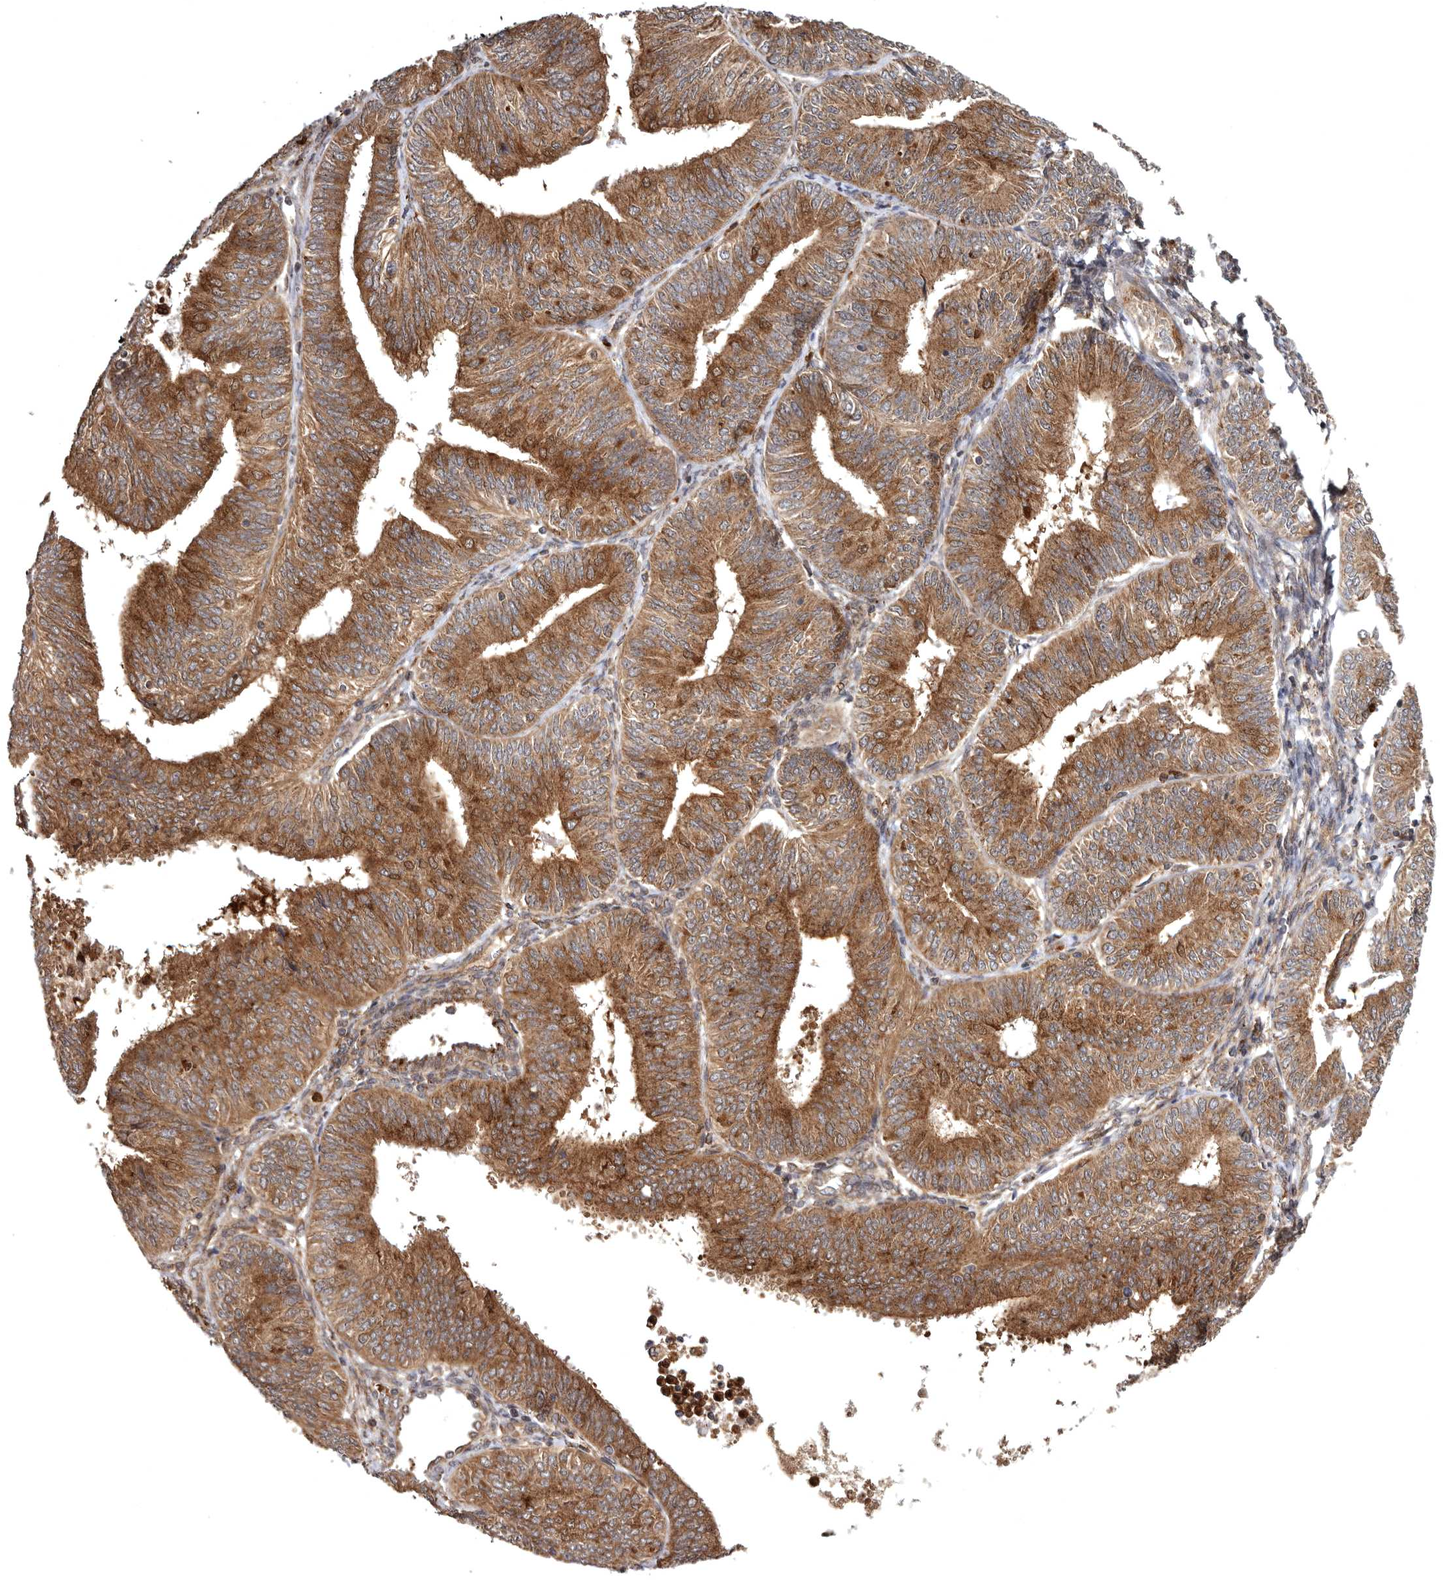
{"staining": {"intensity": "moderate", "quantity": ">75%", "location": "cytoplasmic/membranous"}, "tissue": "endometrial cancer", "cell_type": "Tumor cells", "image_type": "cancer", "snomed": [{"axis": "morphology", "description": "Adenocarcinoma, NOS"}, {"axis": "topography", "description": "Endometrium"}], "caption": "Human endometrial cancer stained for a protein (brown) reveals moderate cytoplasmic/membranous positive positivity in about >75% of tumor cells.", "gene": "FGFR4", "patient": {"sex": "female", "age": 58}}